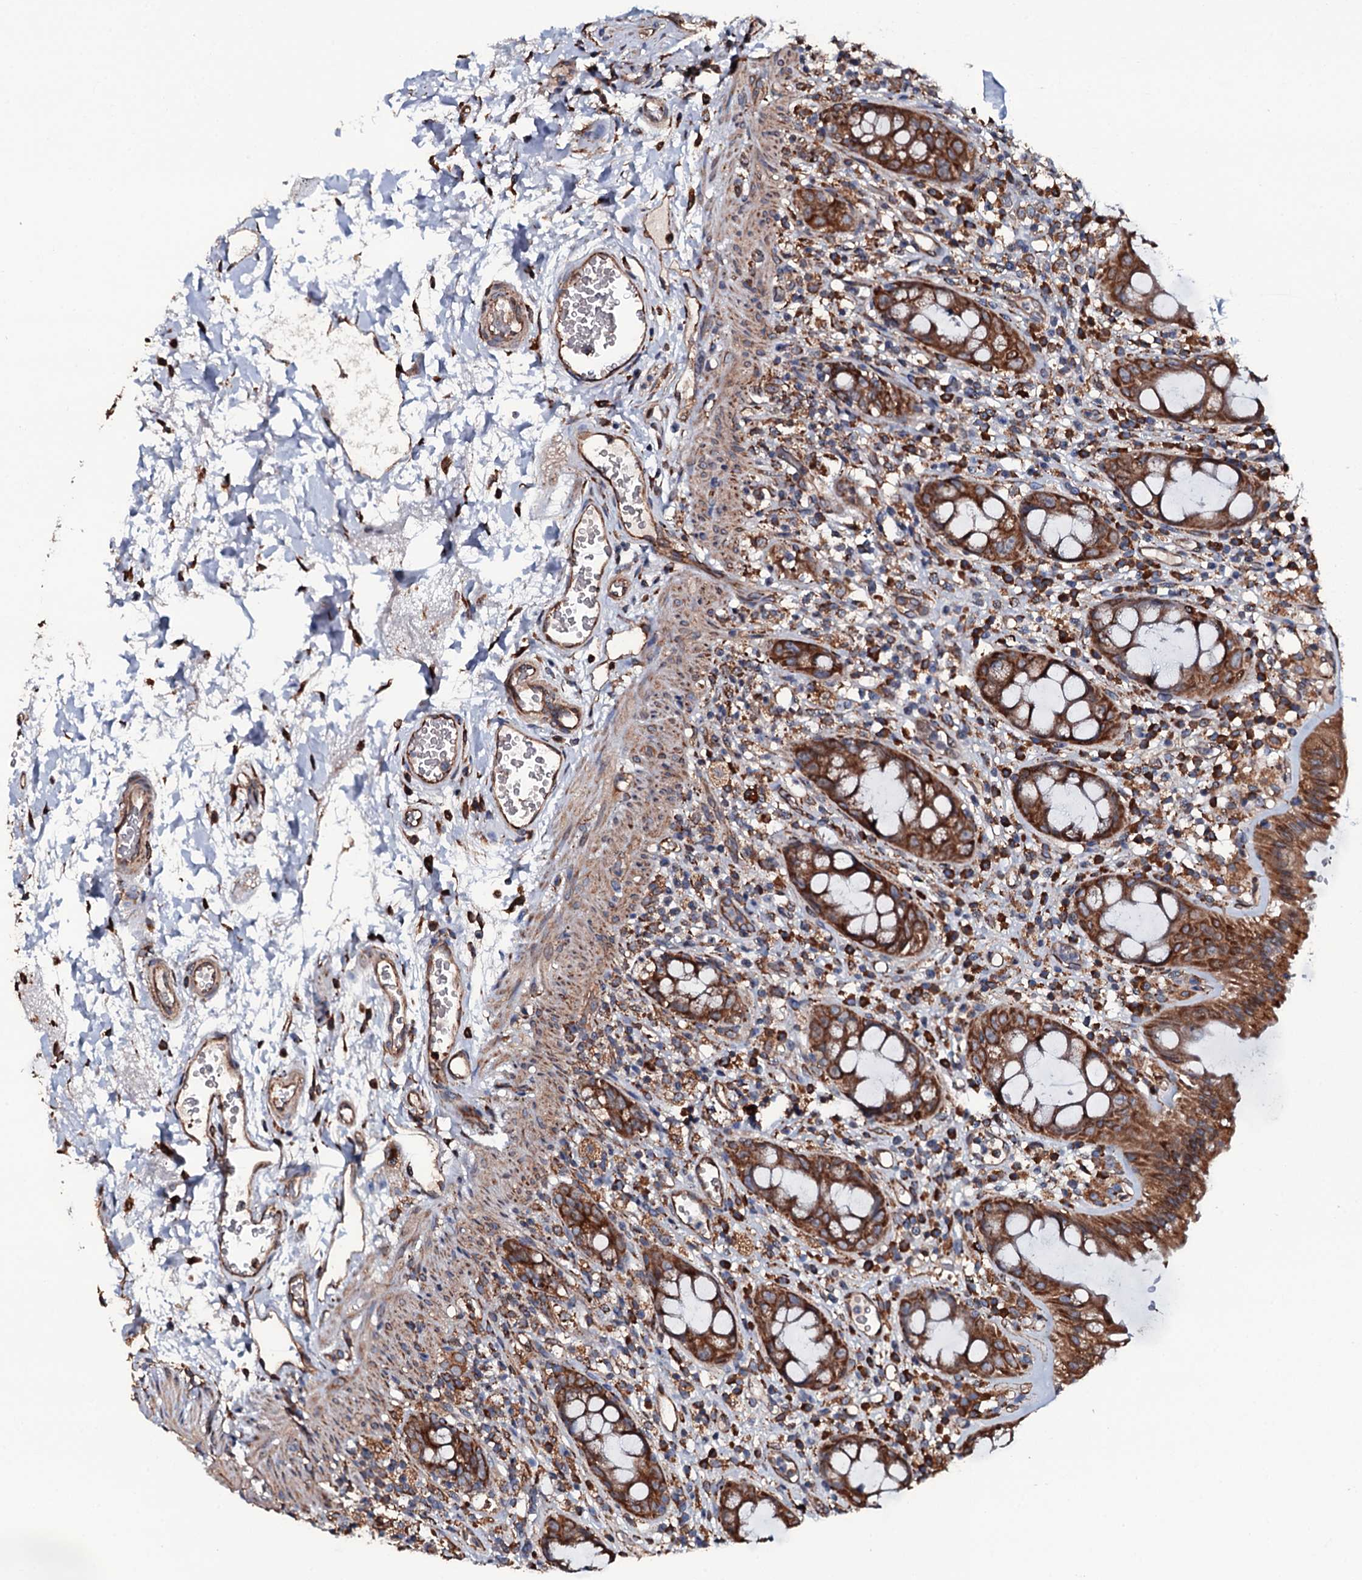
{"staining": {"intensity": "strong", "quantity": ">75%", "location": "cytoplasmic/membranous"}, "tissue": "rectum", "cell_type": "Glandular cells", "image_type": "normal", "snomed": [{"axis": "morphology", "description": "Normal tissue, NOS"}, {"axis": "topography", "description": "Rectum"}], "caption": "Protein staining exhibits strong cytoplasmic/membranous positivity in about >75% of glandular cells in normal rectum.", "gene": "RAB12", "patient": {"sex": "female", "age": 57}}